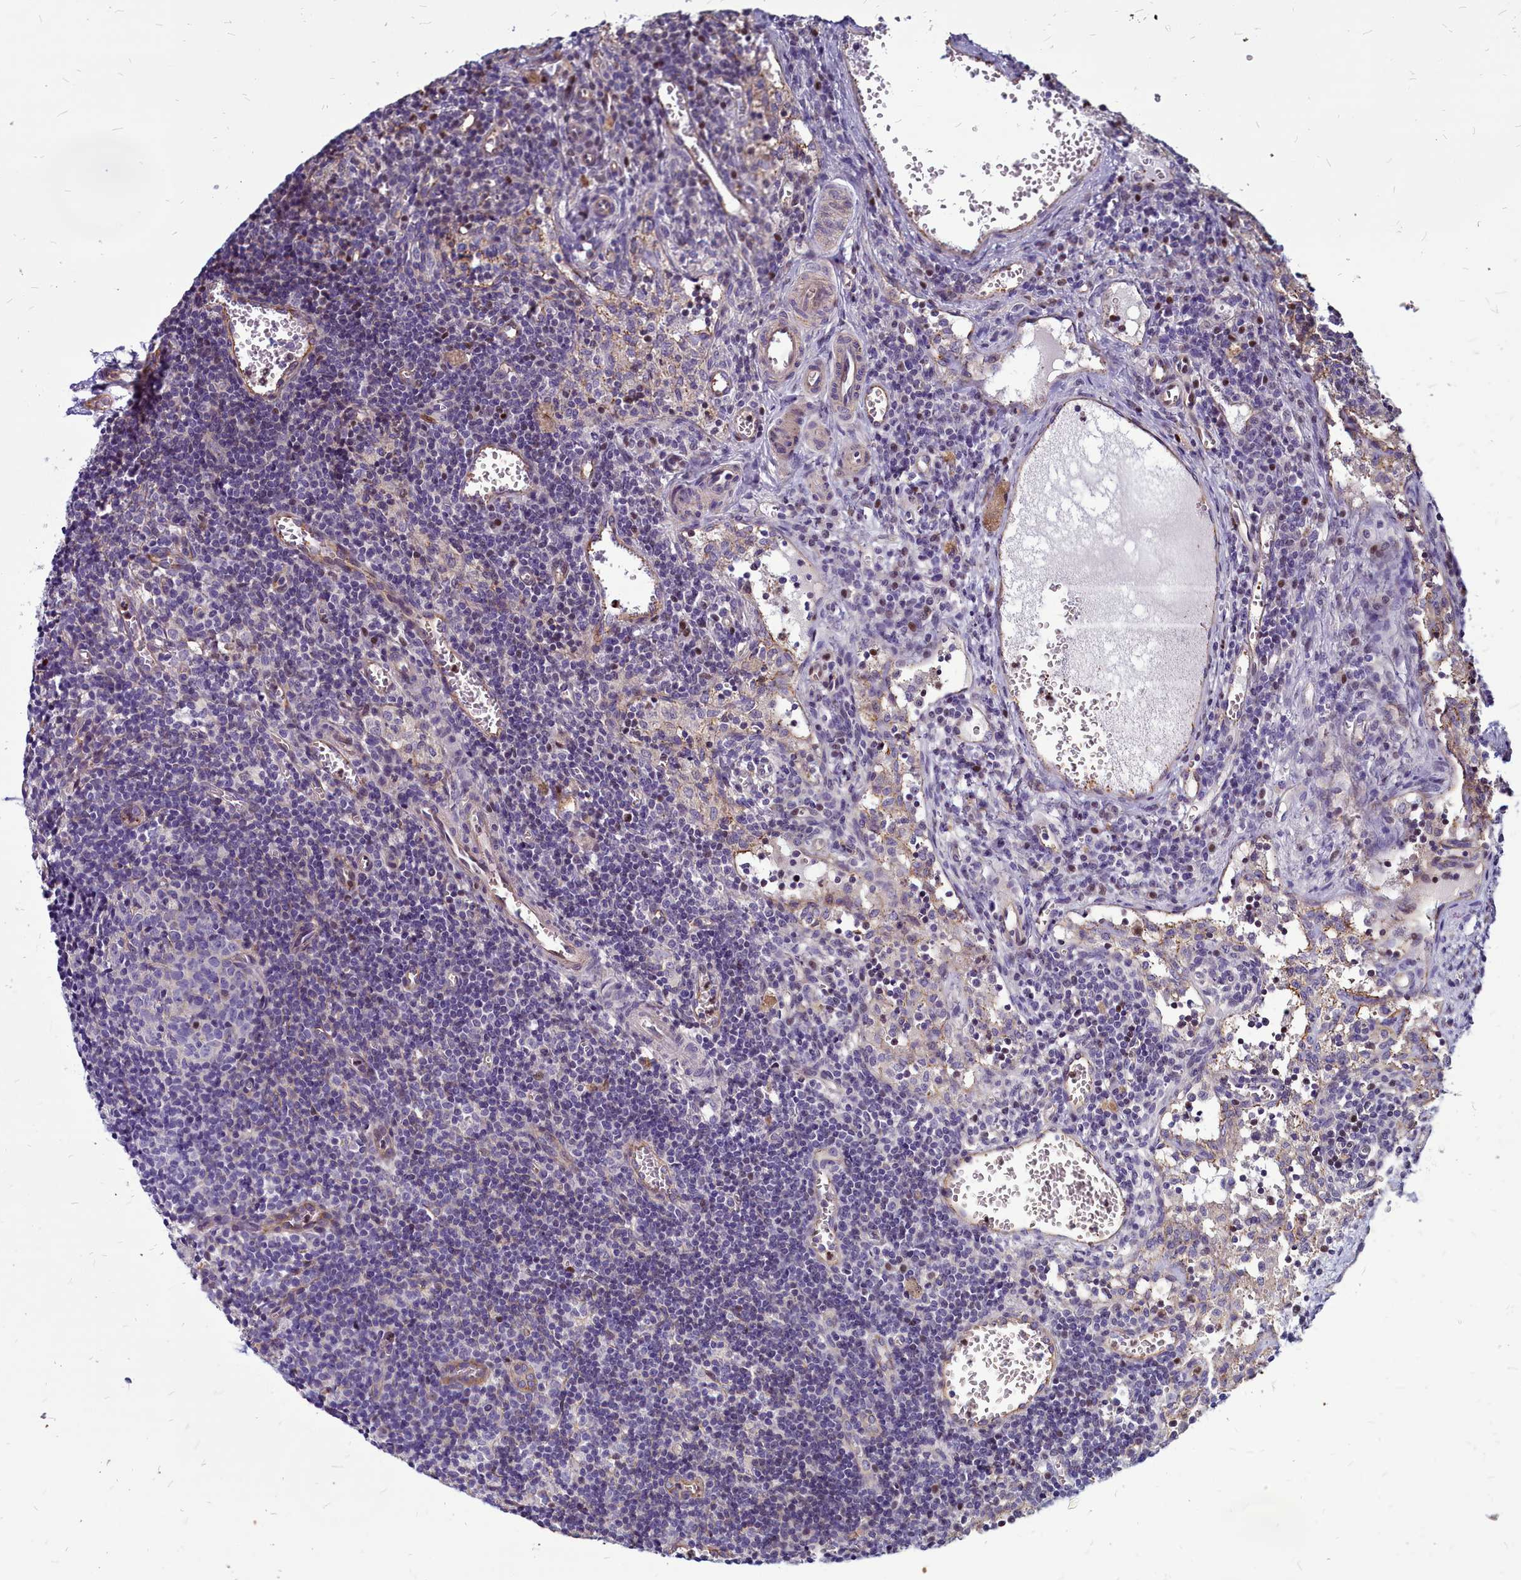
{"staining": {"intensity": "negative", "quantity": "none", "location": "none"}, "tissue": "lymph node", "cell_type": "Germinal center cells", "image_type": "normal", "snomed": [{"axis": "morphology", "description": "Normal tissue, NOS"}, {"axis": "topography", "description": "Lymph node"}], "caption": "Normal lymph node was stained to show a protein in brown. There is no significant staining in germinal center cells. (Brightfield microscopy of DAB immunohistochemistry (IHC) at high magnification).", "gene": "TTC5", "patient": {"sex": "female", "age": 37}}